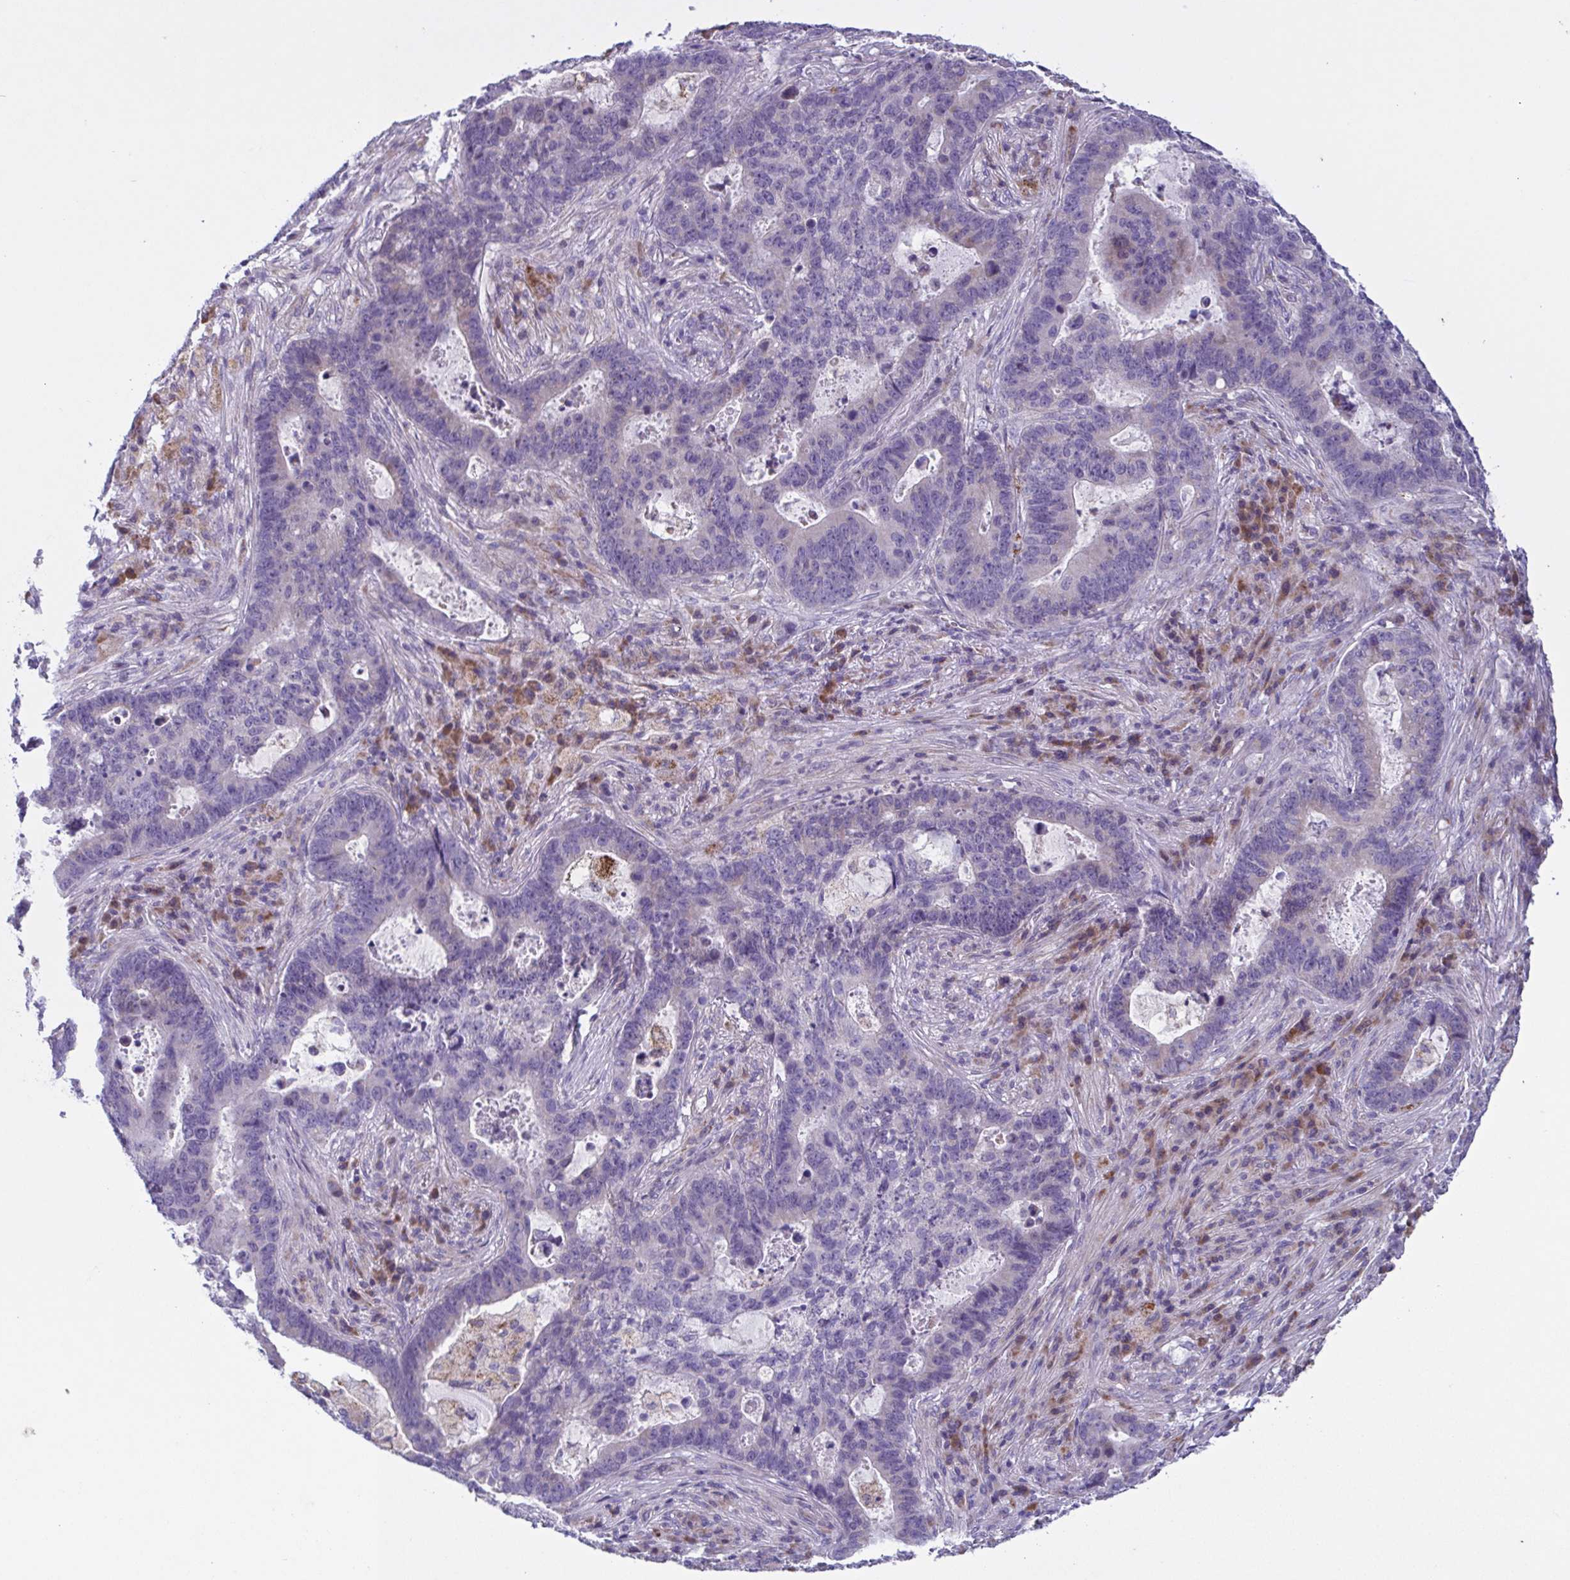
{"staining": {"intensity": "negative", "quantity": "none", "location": "none"}, "tissue": "lung cancer", "cell_type": "Tumor cells", "image_type": "cancer", "snomed": [{"axis": "morphology", "description": "Aneuploidy"}, {"axis": "morphology", "description": "Adenocarcinoma, NOS"}, {"axis": "morphology", "description": "Adenocarcinoma primary or metastatic"}, {"axis": "topography", "description": "Lung"}], "caption": "DAB (3,3'-diaminobenzidine) immunohistochemical staining of adenocarcinoma primary or metastatic (lung) displays no significant positivity in tumor cells. Brightfield microscopy of immunohistochemistry stained with DAB (3,3'-diaminobenzidine) (brown) and hematoxylin (blue), captured at high magnification.", "gene": "F13B", "patient": {"sex": "female", "age": 75}}